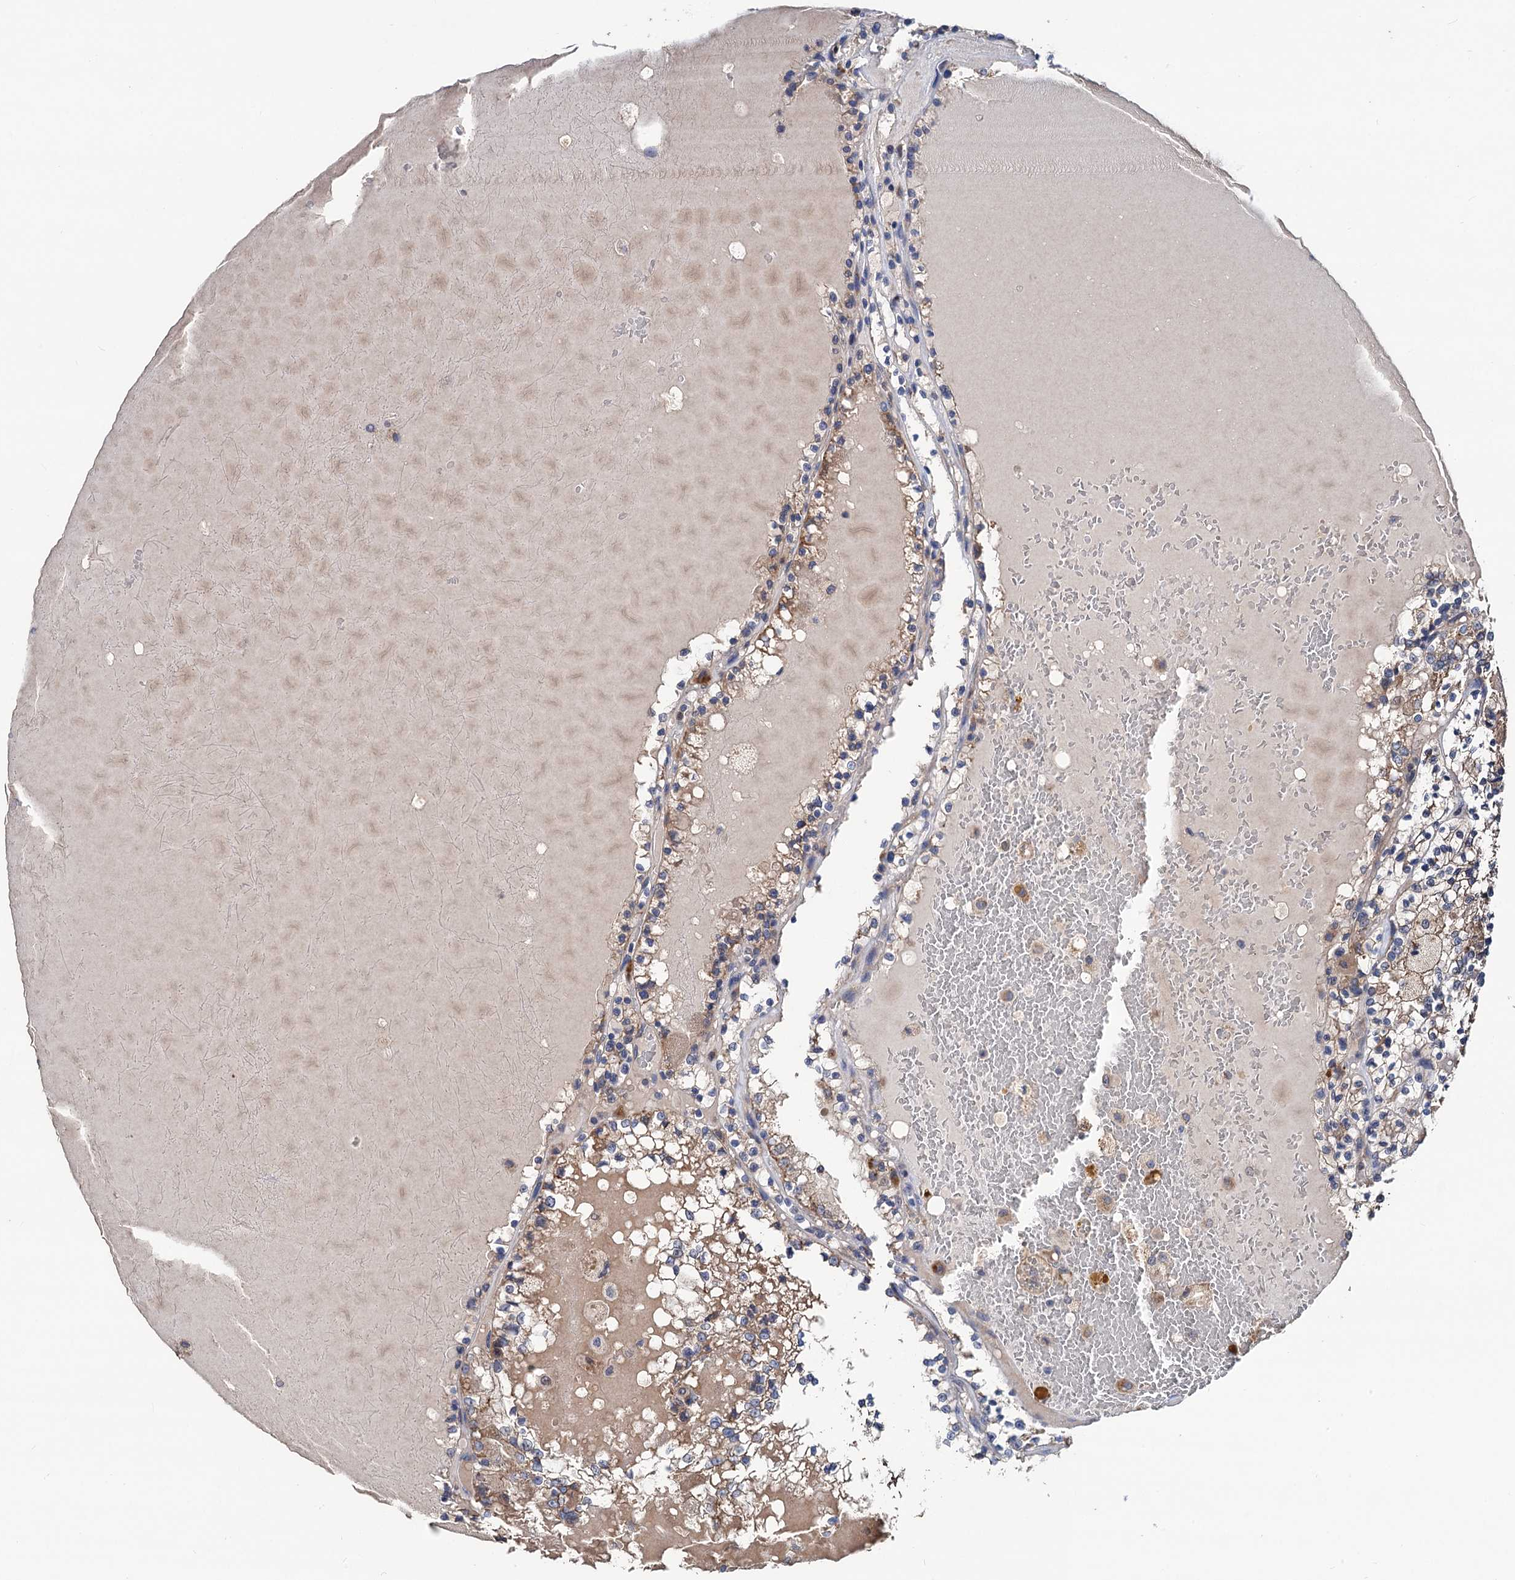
{"staining": {"intensity": "moderate", "quantity": "25%-75%", "location": "cytoplasmic/membranous"}, "tissue": "renal cancer", "cell_type": "Tumor cells", "image_type": "cancer", "snomed": [{"axis": "morphology", "description": "Adenocarcinoma, NOS"}, {"axis": "topography", "description": "Kidney"}], "caption": "The immunohistochemical stain labels moderate cytoplasmic/membranous expression in tumor cells of adenocarcinoma (renal) tissue.", "gene": "DGLUCY", "patient": {"sex": "female", "age": 56}}